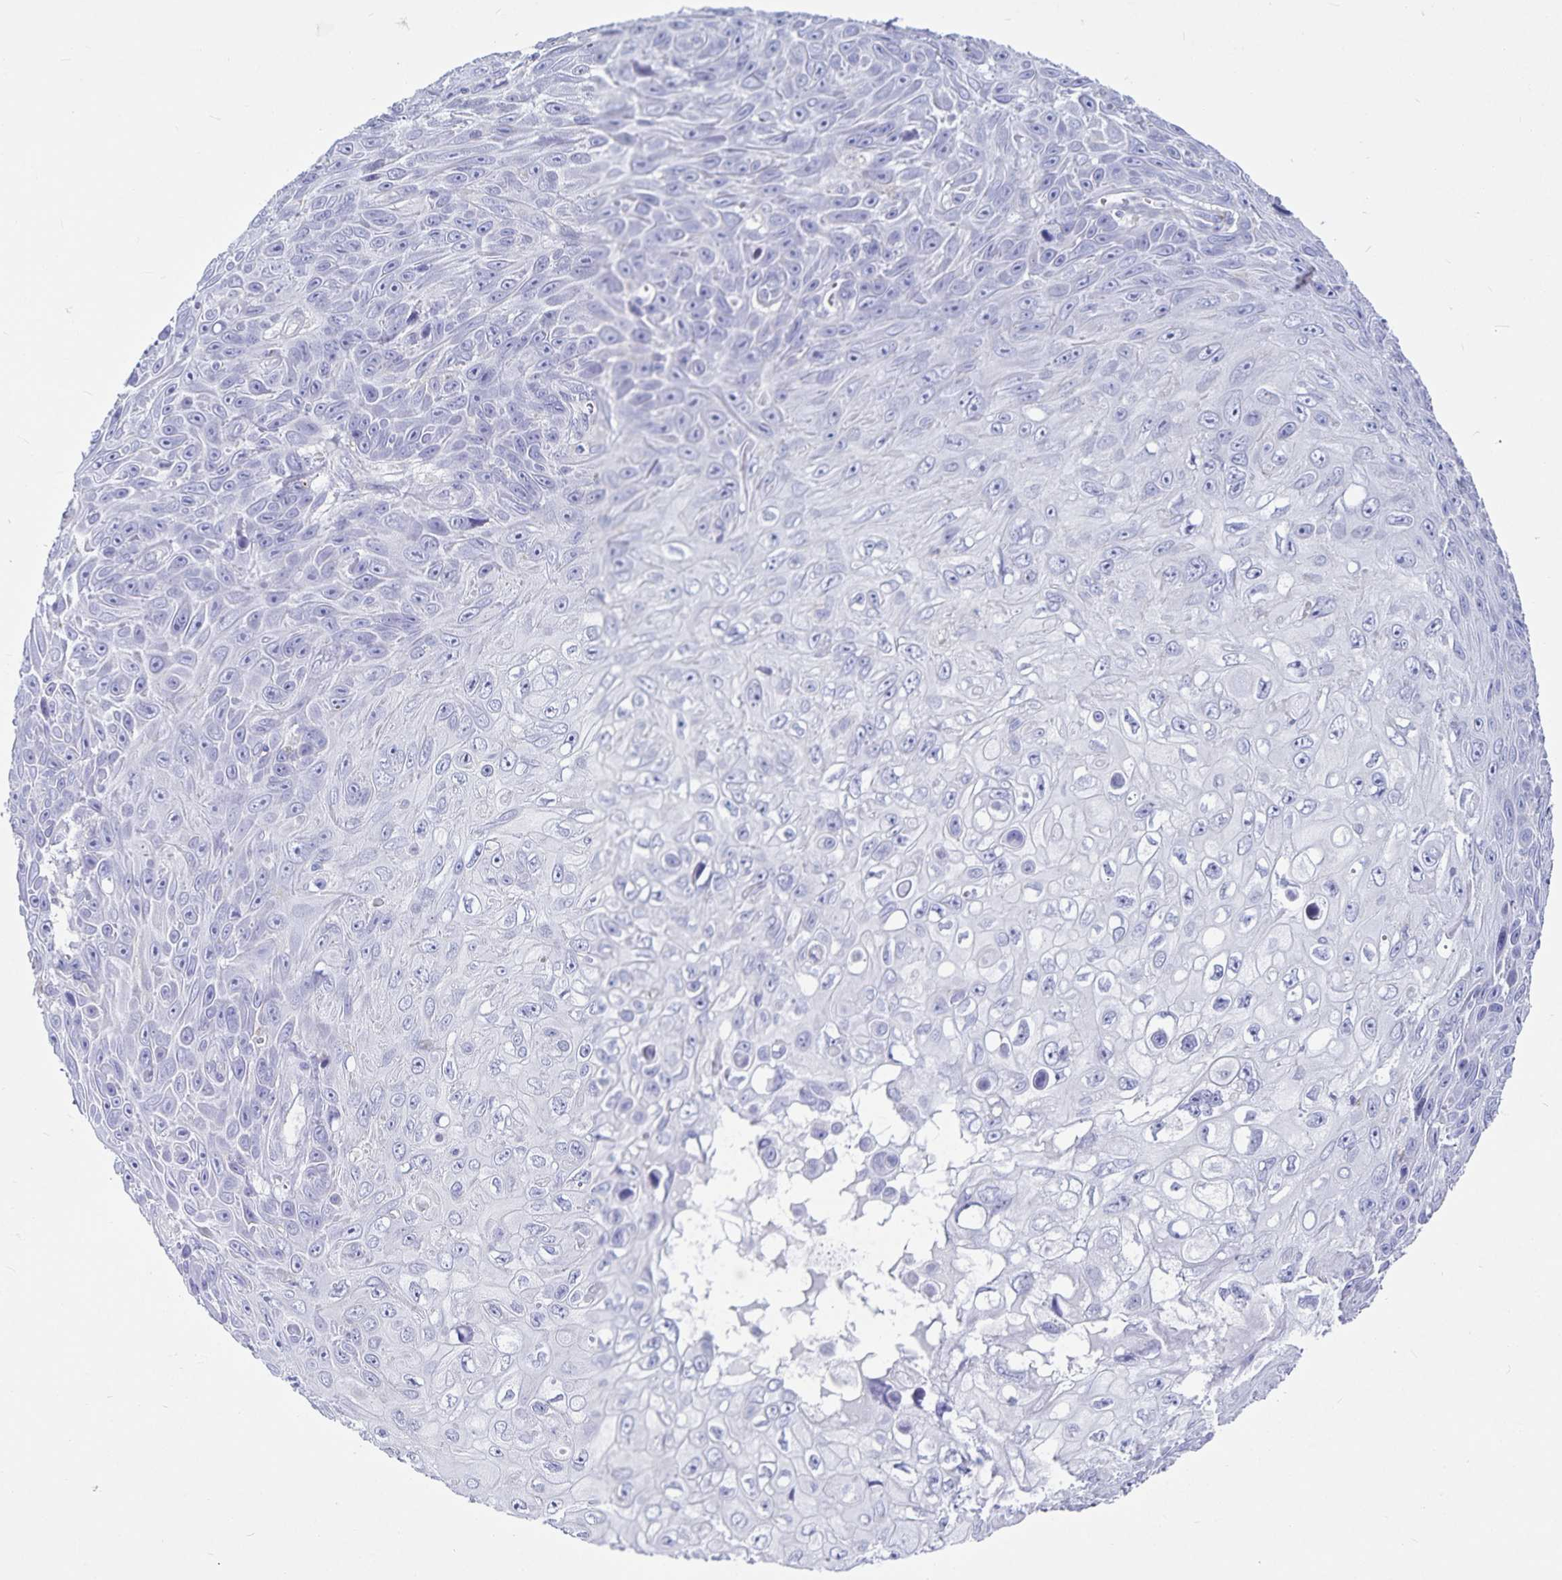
{"staining": {"intensity": "negative", "quantity": "none", "location": "none"}, "tissue": "skin cancer", "cell_type": "Tumor cells", "image_type": "cancer", "snomed": [{"axis": "morphology", "description": "Squamous cell carcinoma, NOS"}, {"axis": "topography", "description": "Skin"}], "caption": "Histopathology image shows no protein positivity in tumor cells of skin cancer (squamous cell carcinoma) tissue.", "gene": "PLAC1", "patient": {"sex": "male", "age": 82}}